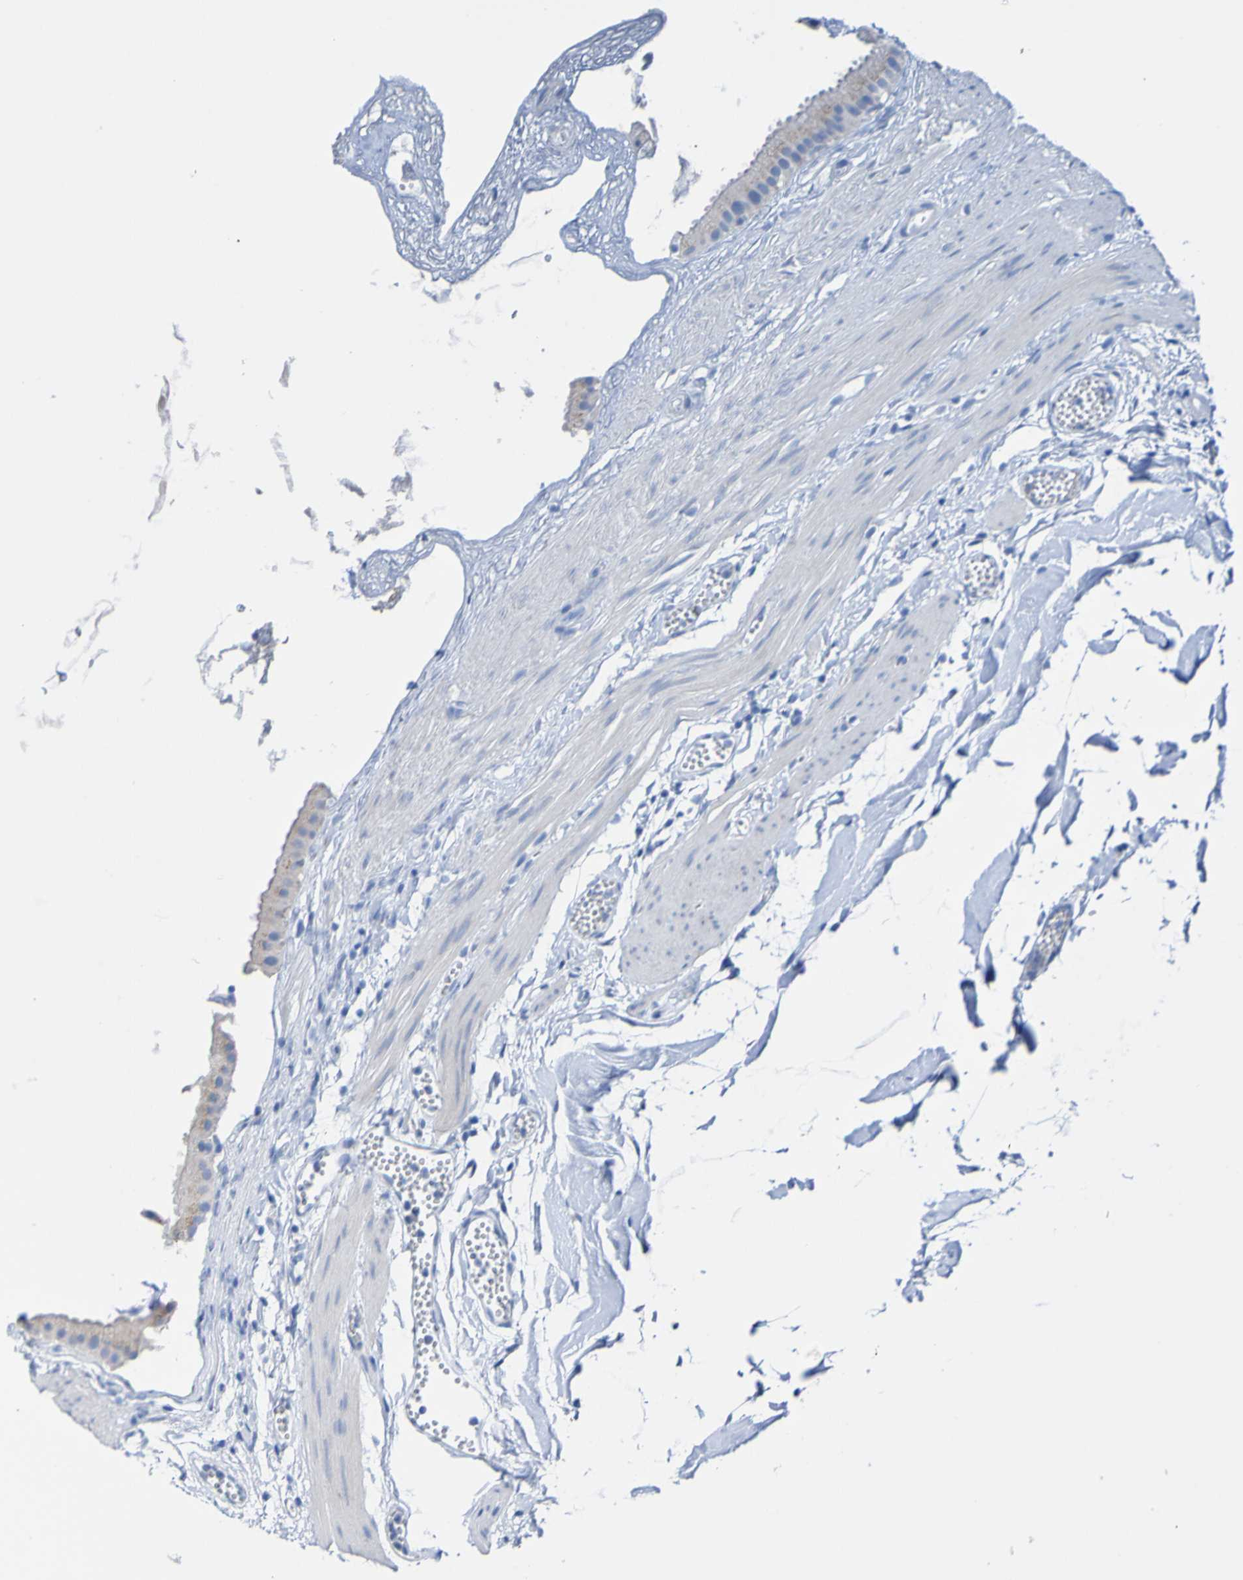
{"staining": {"intensity": "weak", "quantity": "<25%", "location": "cytoplasmic/membranous"}, "tissue": "gallbladder", "cell_type": "Glandular cells", "image_type": "normal", "snomed": [{"axis": "morphology", "description": "Normal tissue, NOS"}, {"axis": "topography", "description": "Gallbladder"}], "caption": "Immunohistochemistry of normal gallbladder shows no expression in glandular cells.", "gene": "ACMSD", "patient": {"sex": "female", "age": 64}}